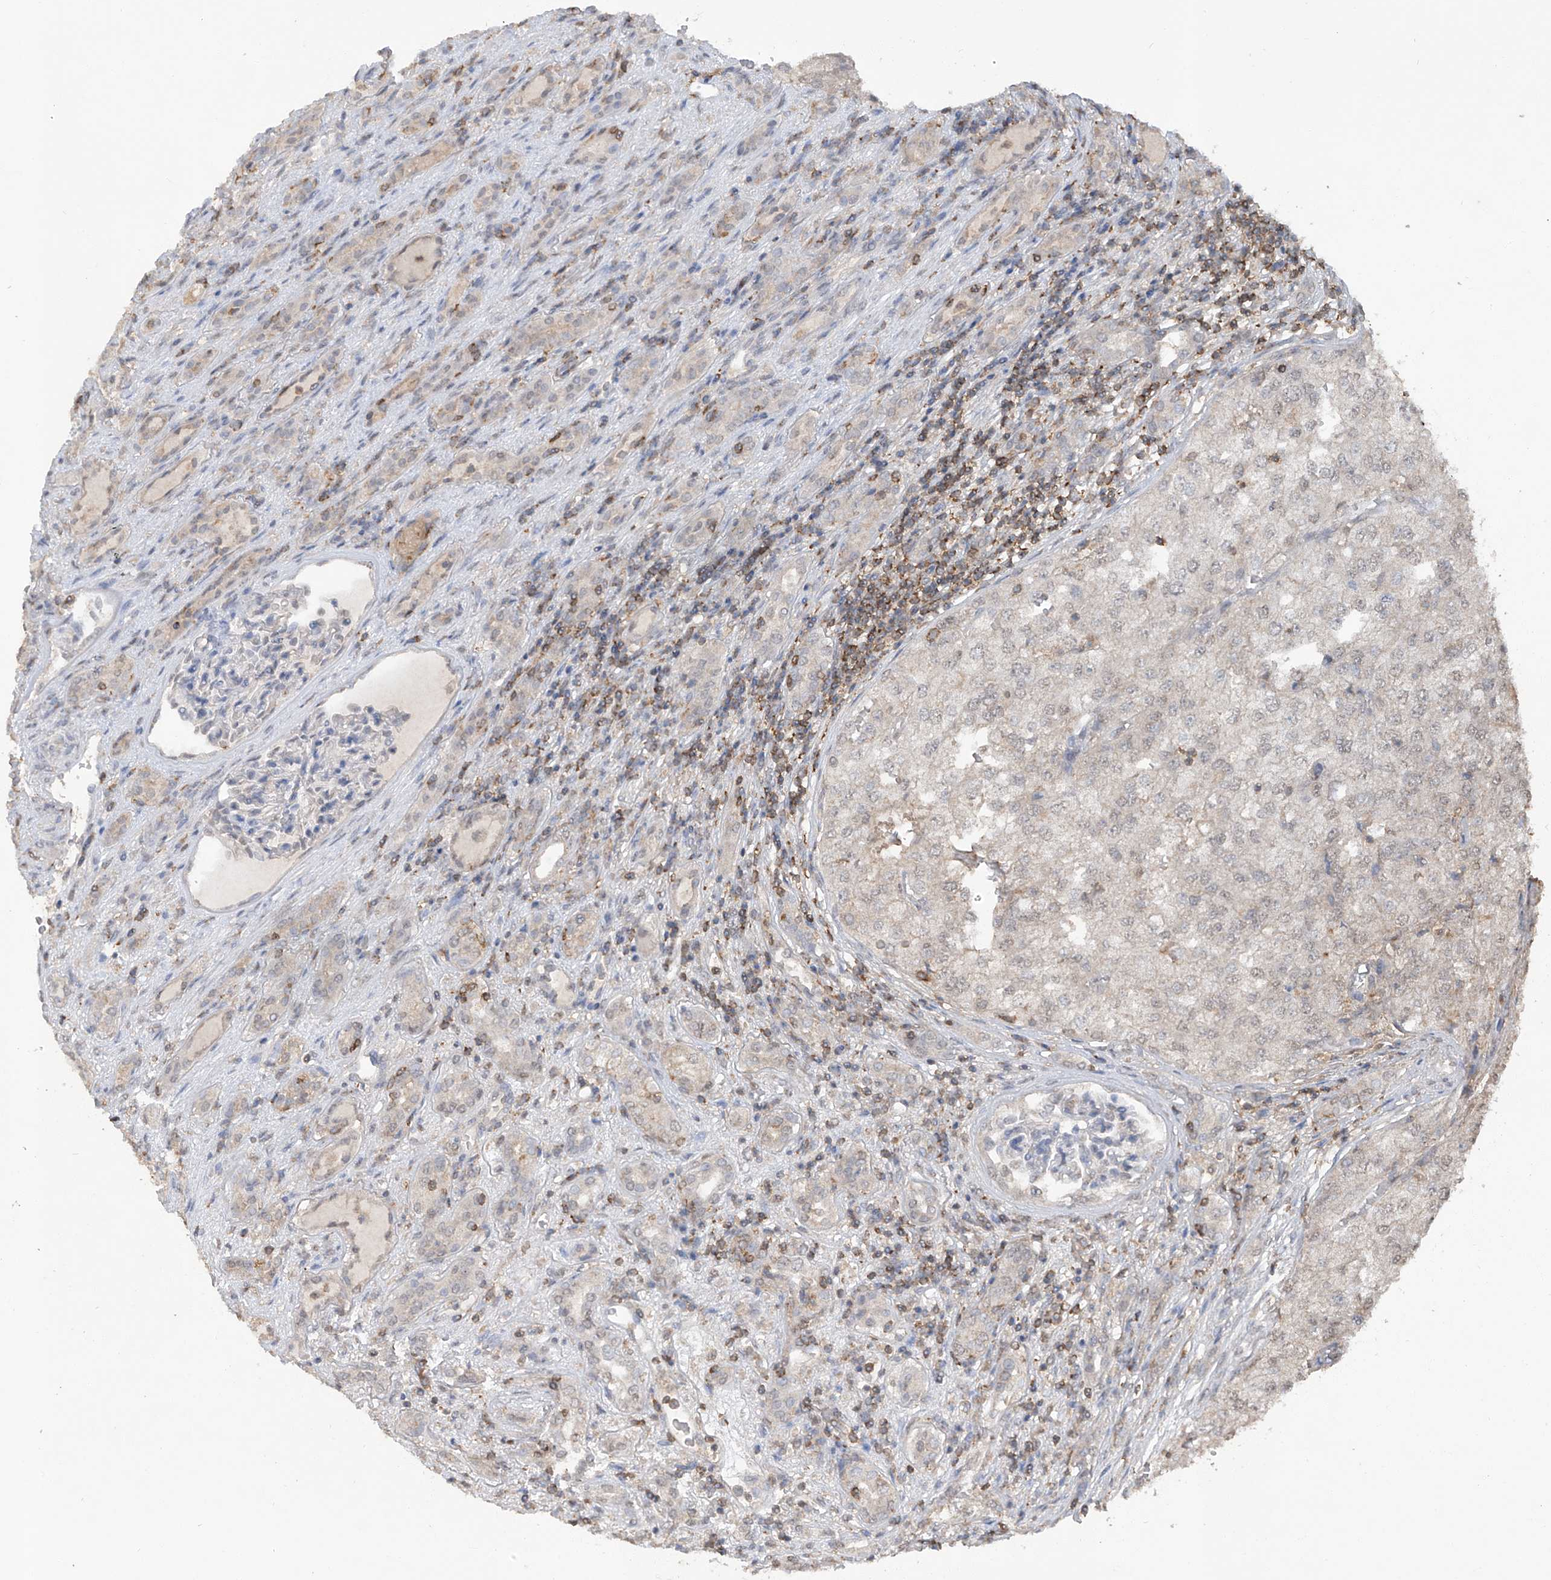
{"staining": {"intensity": "negative", "quantity": "none", "location": "none"}, "tissue": "renal cancer", "cell_type": "Tumor cells", "image_type": "cancer", "snomed": [{"axis": "morphology", "description": "Adenocarcinoma, NOS"}, {"axis": "topography", "description": "Kidney"}], "caption": "Renal cancer (adenocarcinoma) was stained to show a protein in brown. There is no significant staining in tumor cells.", "gene": "HAS3", "patient": {"sex": "female", "age": 54}}